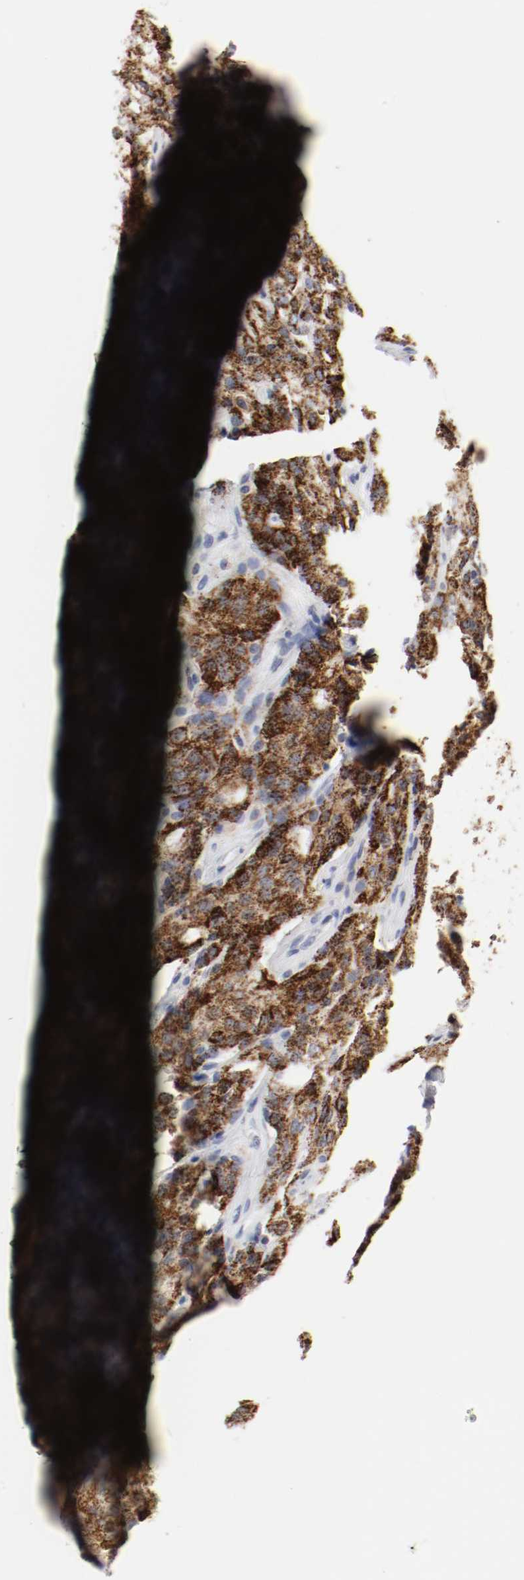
{"staining": {"intensity": "strong", "quantity": ">75%", "location": "cytoplasmic/membranous"}, "tissue": "prostate cancer", "cell_type": "Tumor cells", "image_type": "cancer", "snomed": [{"axis": "morphology", "description": "Adenocarcinoma, High grade"}, {"axis": "topography", "description": "Prostate"}], "caption": "Protein staining by immunohistochemistry (IHC) shows strong cytoplasmic/membranous expression in approximately >75% of tumor cells in prostate cancer (adenocarcinoma (high-grade)). The protein of interest is shown in brown color, while the nuclei are stained blue.", "gene": "ITGAX", "patient": {"sex": "male", "age": 72}}